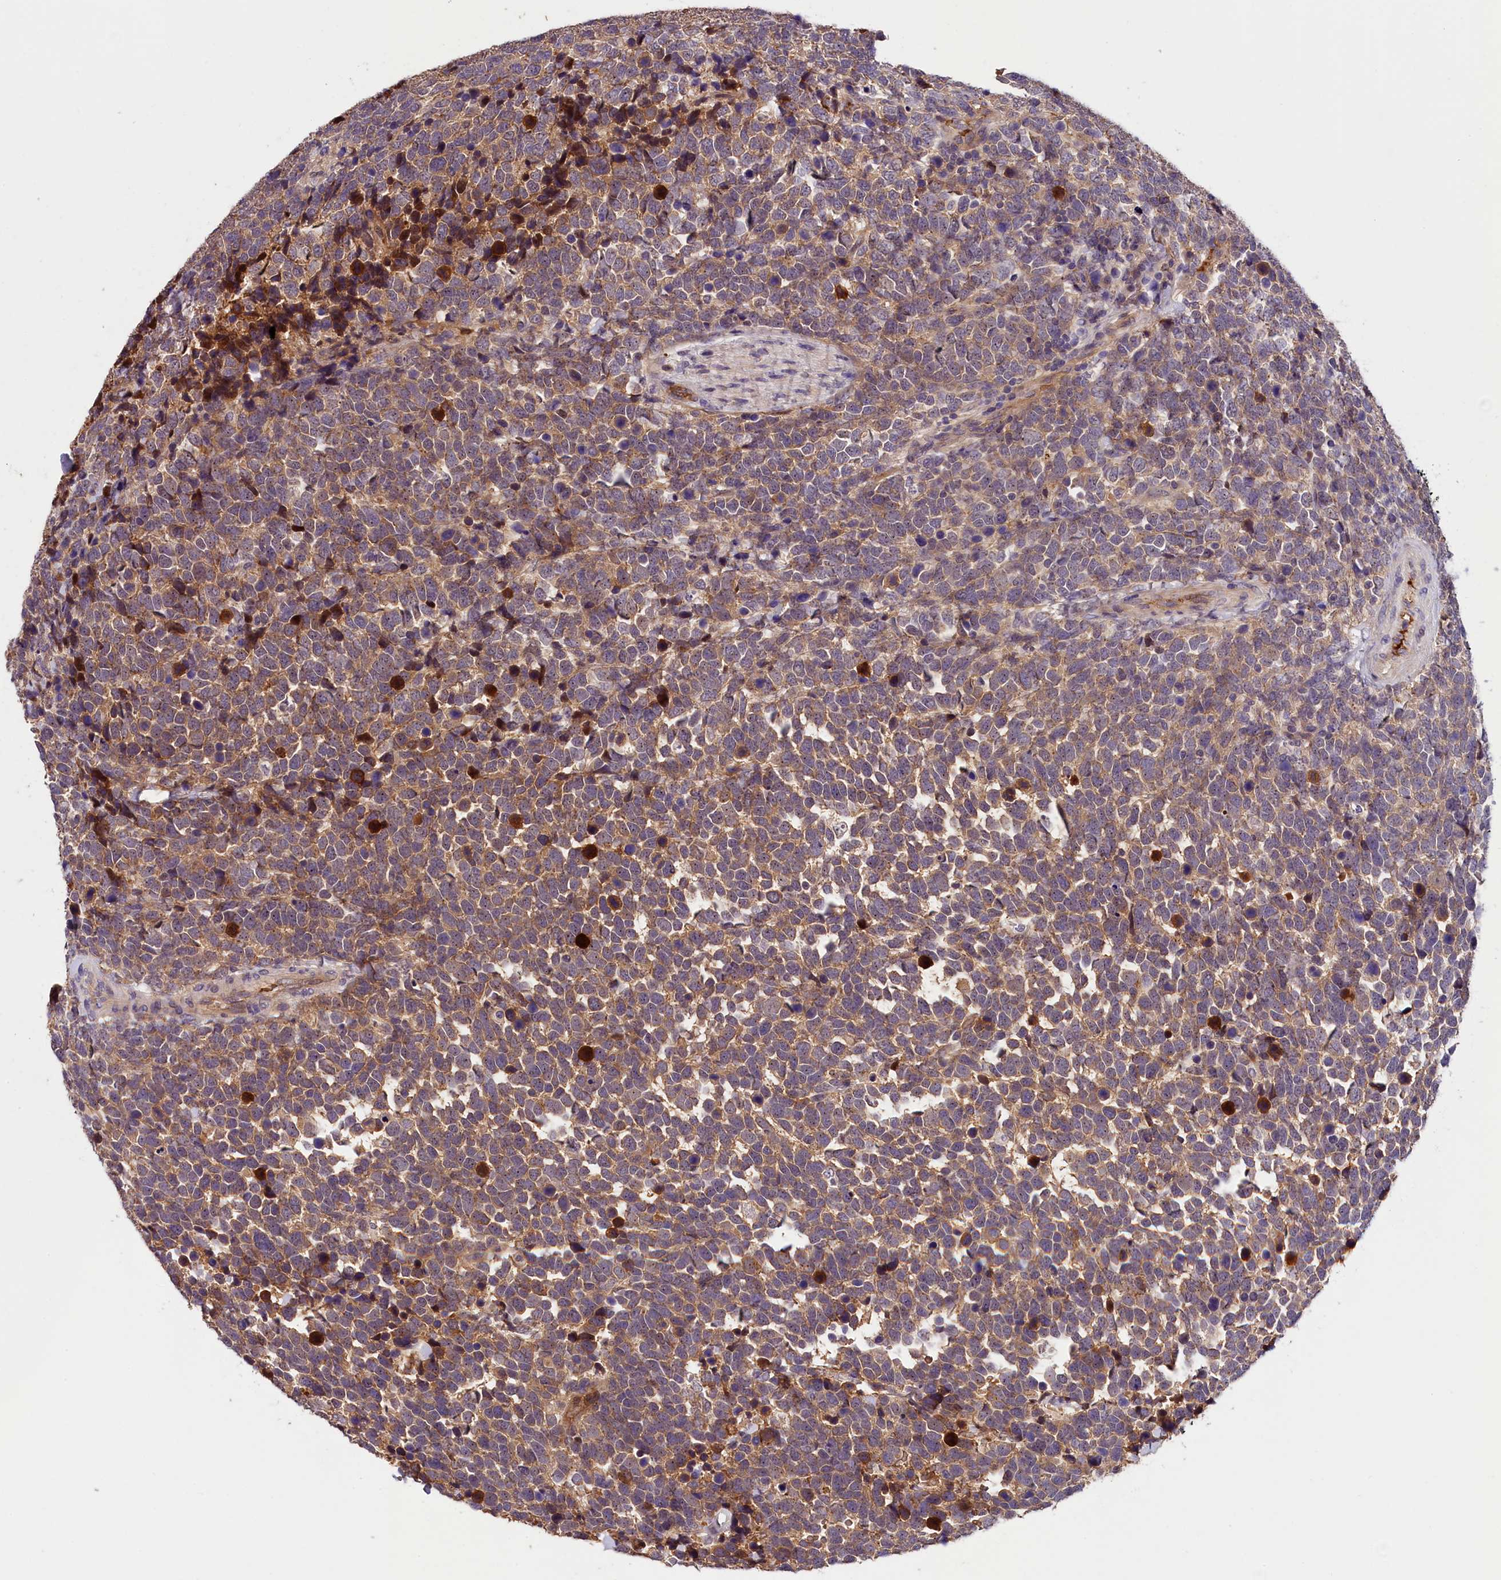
{"staining": {"intensity": "moderate", "quantity": "25%-75%", "location": "cytoplasmic/membranous"}, "tissue": "urothelial cancer", "cell_type": "Tumor cells", "image_type": "cancer", "snomed": [{"axis": "morphology", "description": "Urothelial carcinoma, High grade"}, {"axis": "topography", "description": "Urinary bladder"}], "caption": "DAB (3,3'-diaminobenzidine) immunohistochemical staining of urothelial carcinoma (high-grade) reveals moderate cytoplasmic/membranous protein positivity in about 25%-75% of tumor cells. (IHC, brightfield microscopy, high magnification).", "gene": "PHAF1", "patient": {"sex": "female", "age": 82}}